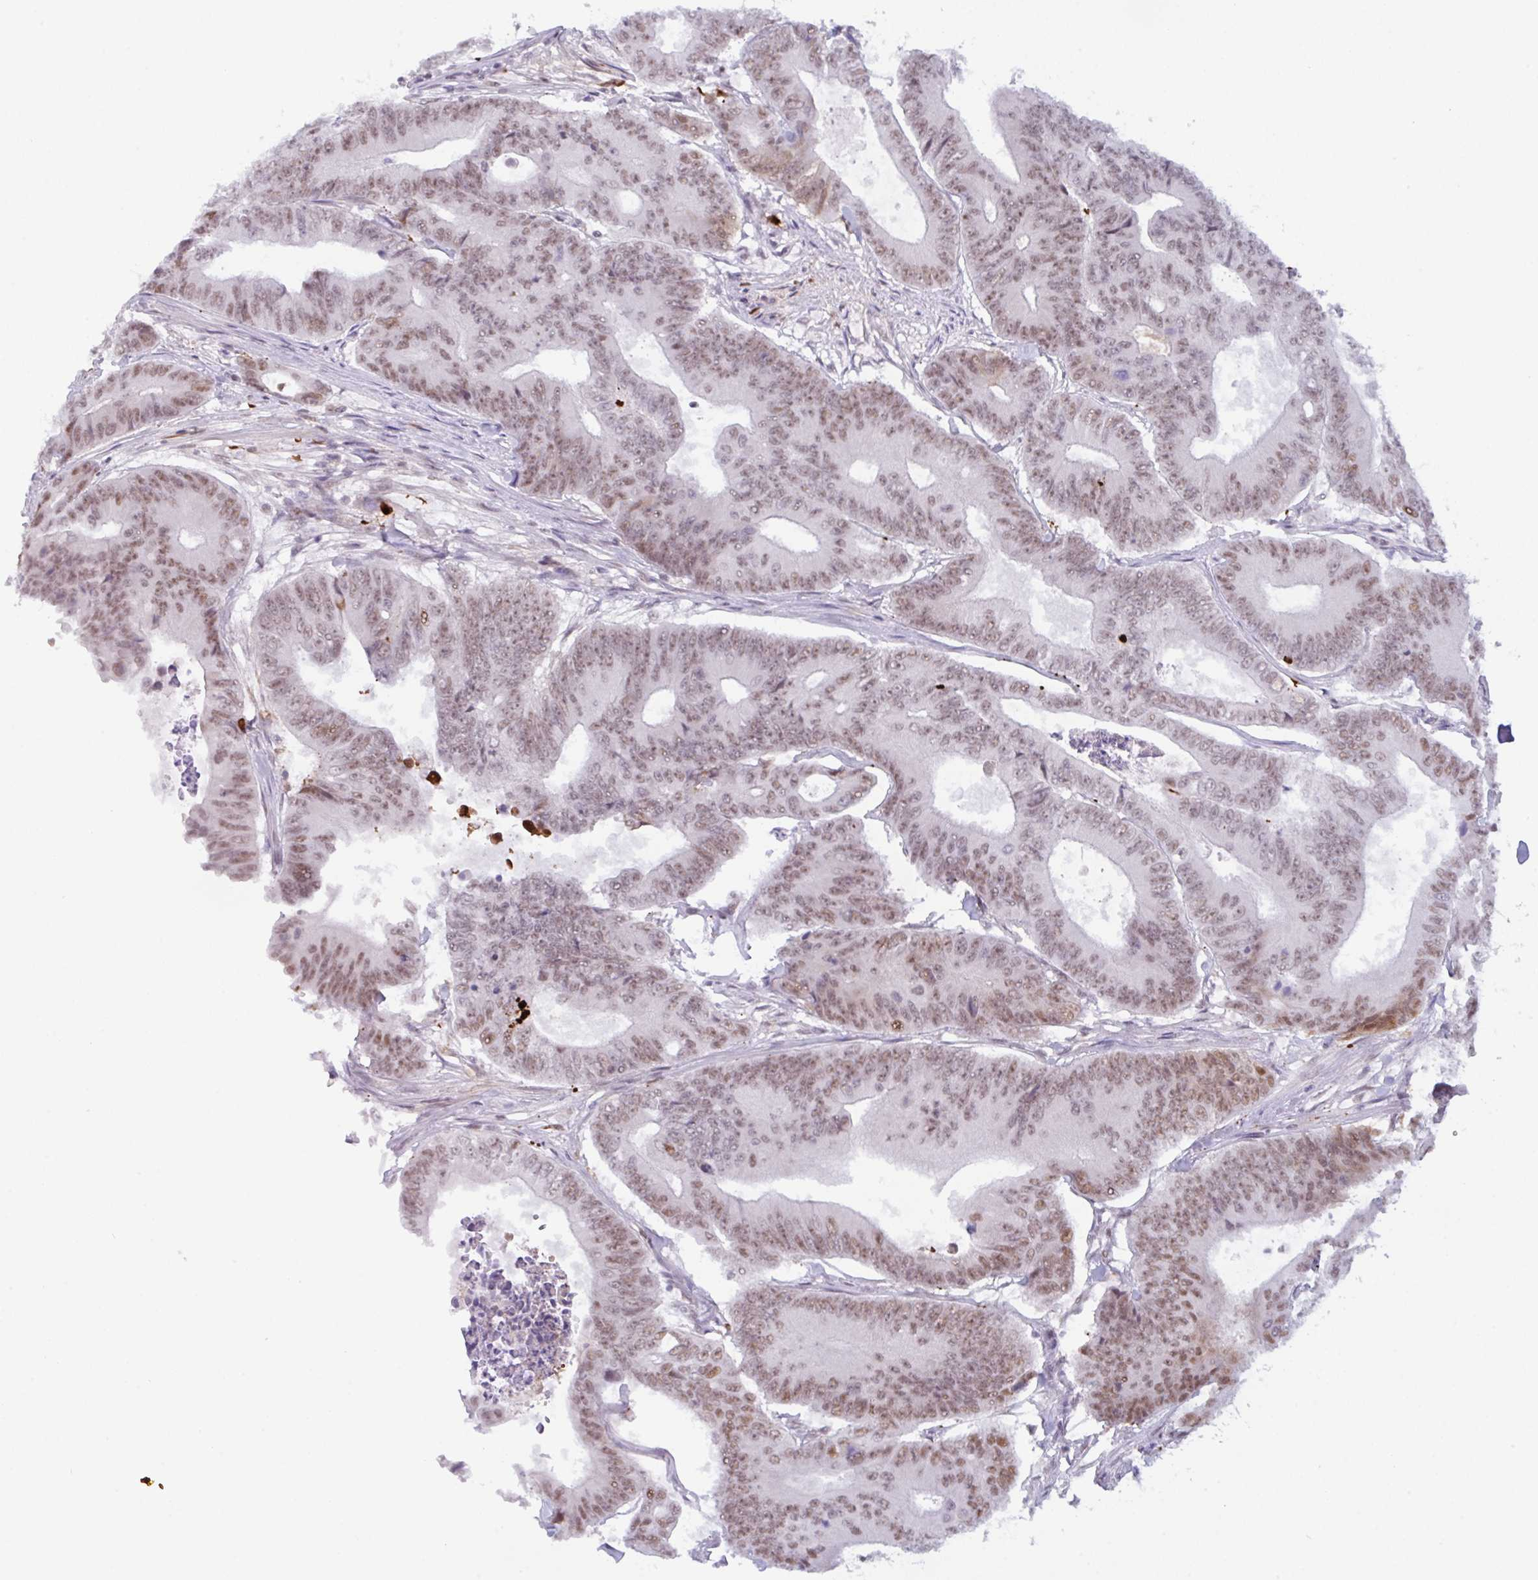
{"staining": {"intensity": "moderate", "quantity": ">75%", "location": "nuclear"}, "tissue": "colorectal cancer", "cell_type": "Tumor cells", "image_type": "cancer", "snomed": [{"axis": "morphology", "description": "Adenocarcinoma, NOS"}, {"axis": "topography", "description": "Colon"}], "caption": "Immunohistochemistry (IHC) image of neoplastic tissue: colorectal cancer (adenocarcinoma) stained using IHC displays medium levels of moderate protein expression localized specifically in the nuclear of tumor cells, appearing as a nuclear brown color.", "gene": "PLG", "patient": {"sex": "female", "age": 48}}